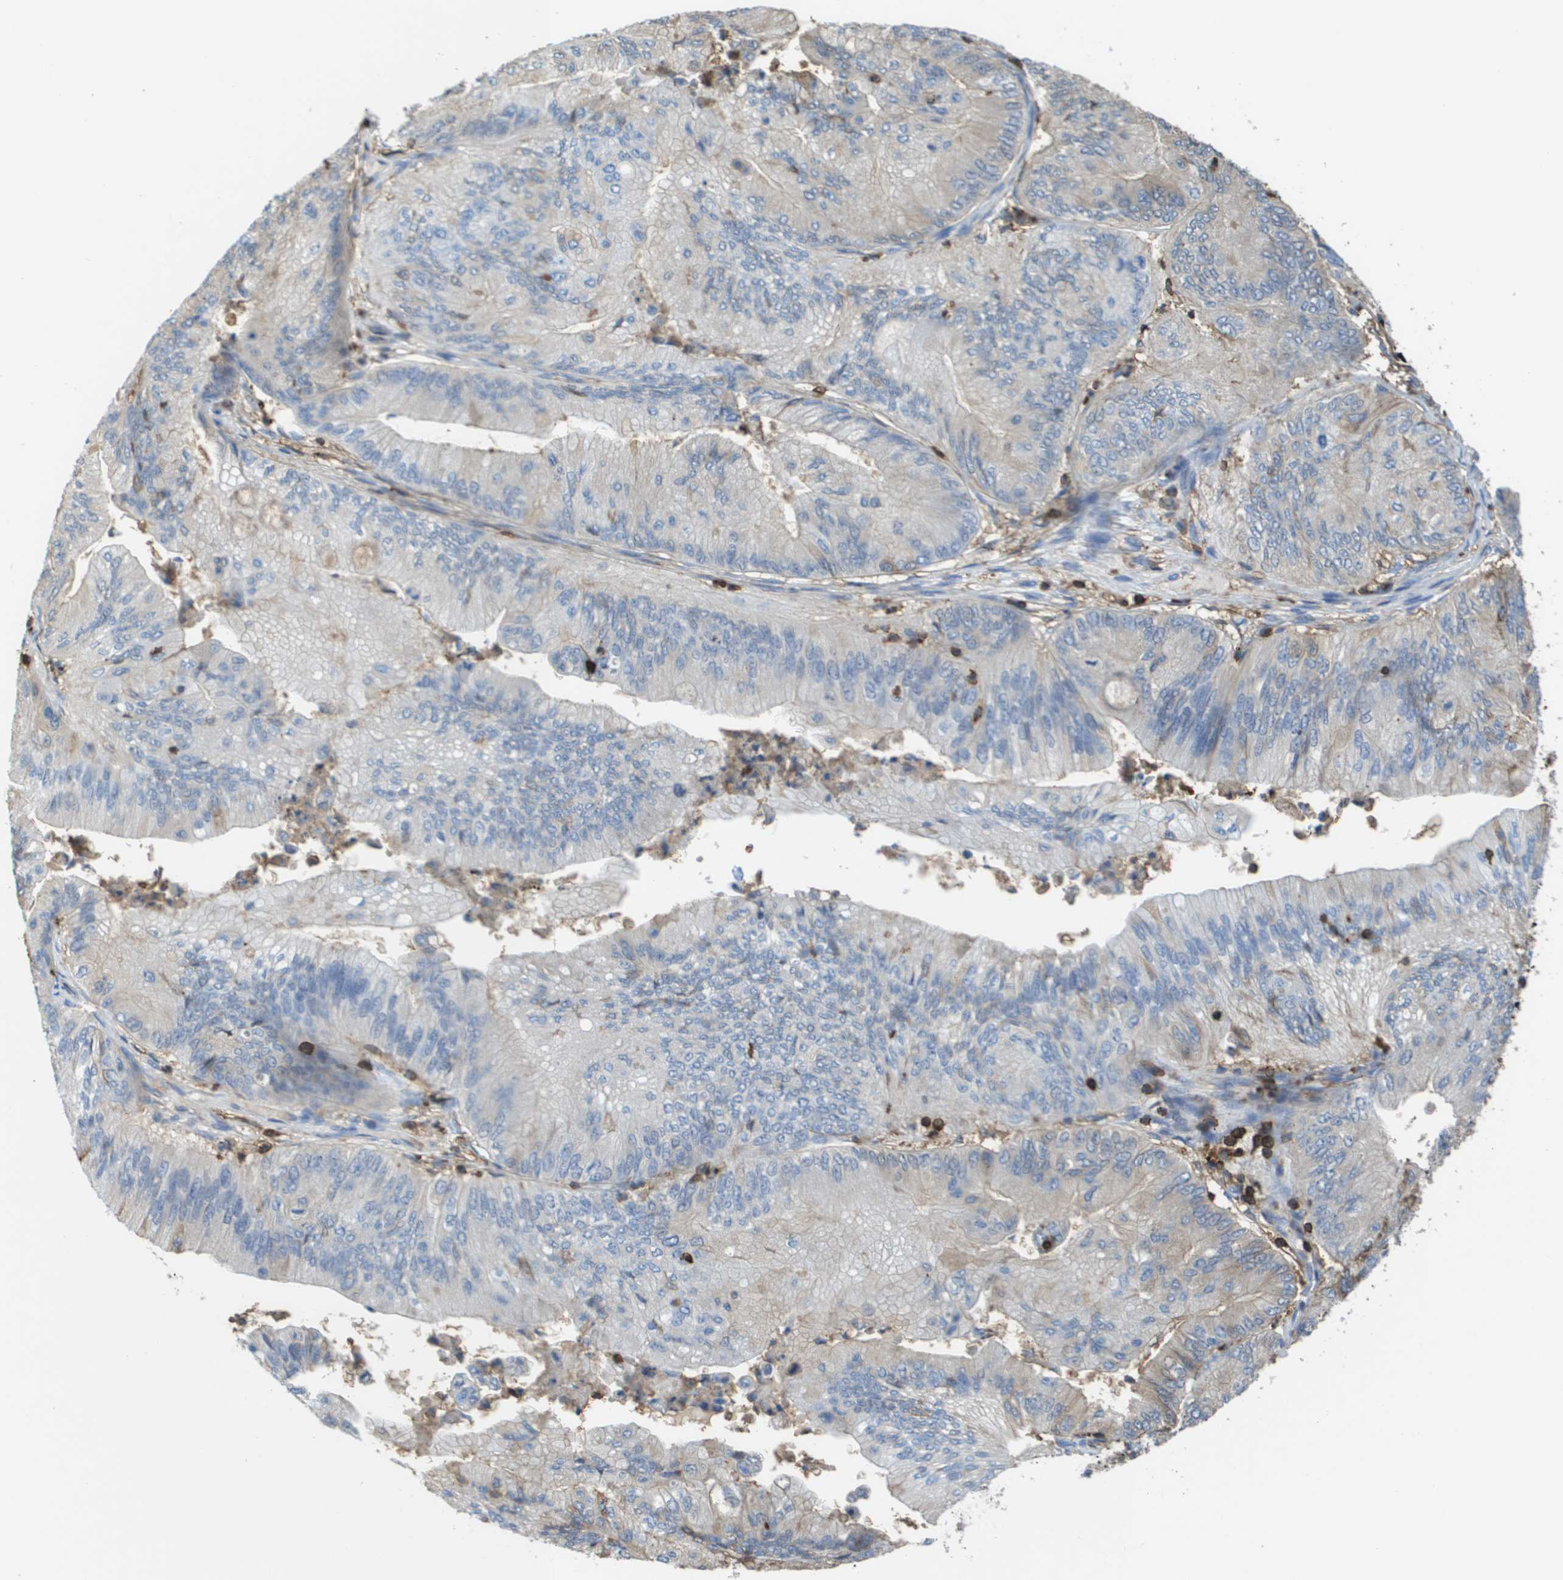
{"staining": {"intensity": "negative", "quantity": "none", "location": "none"}, "tissue": "ovarian cancer", "cell_type": "Tumor cells", "image_type": "cancer", "snomed": [{"axis": "morphology", "description": "Cystadenocarcinoma, mucinous, NOS"}, {"axis": "topography", "description": "Ovary"}], "caption": "There is no significant expression in tumor cells of ovarian cancer. (Brightfield microscopy of DAB (3,3'-diaminobenzidine) immunohistochemistry (IHC) at high magnification).", "gene": "PASK", "patient": {"sex": "female", "age": 61}}